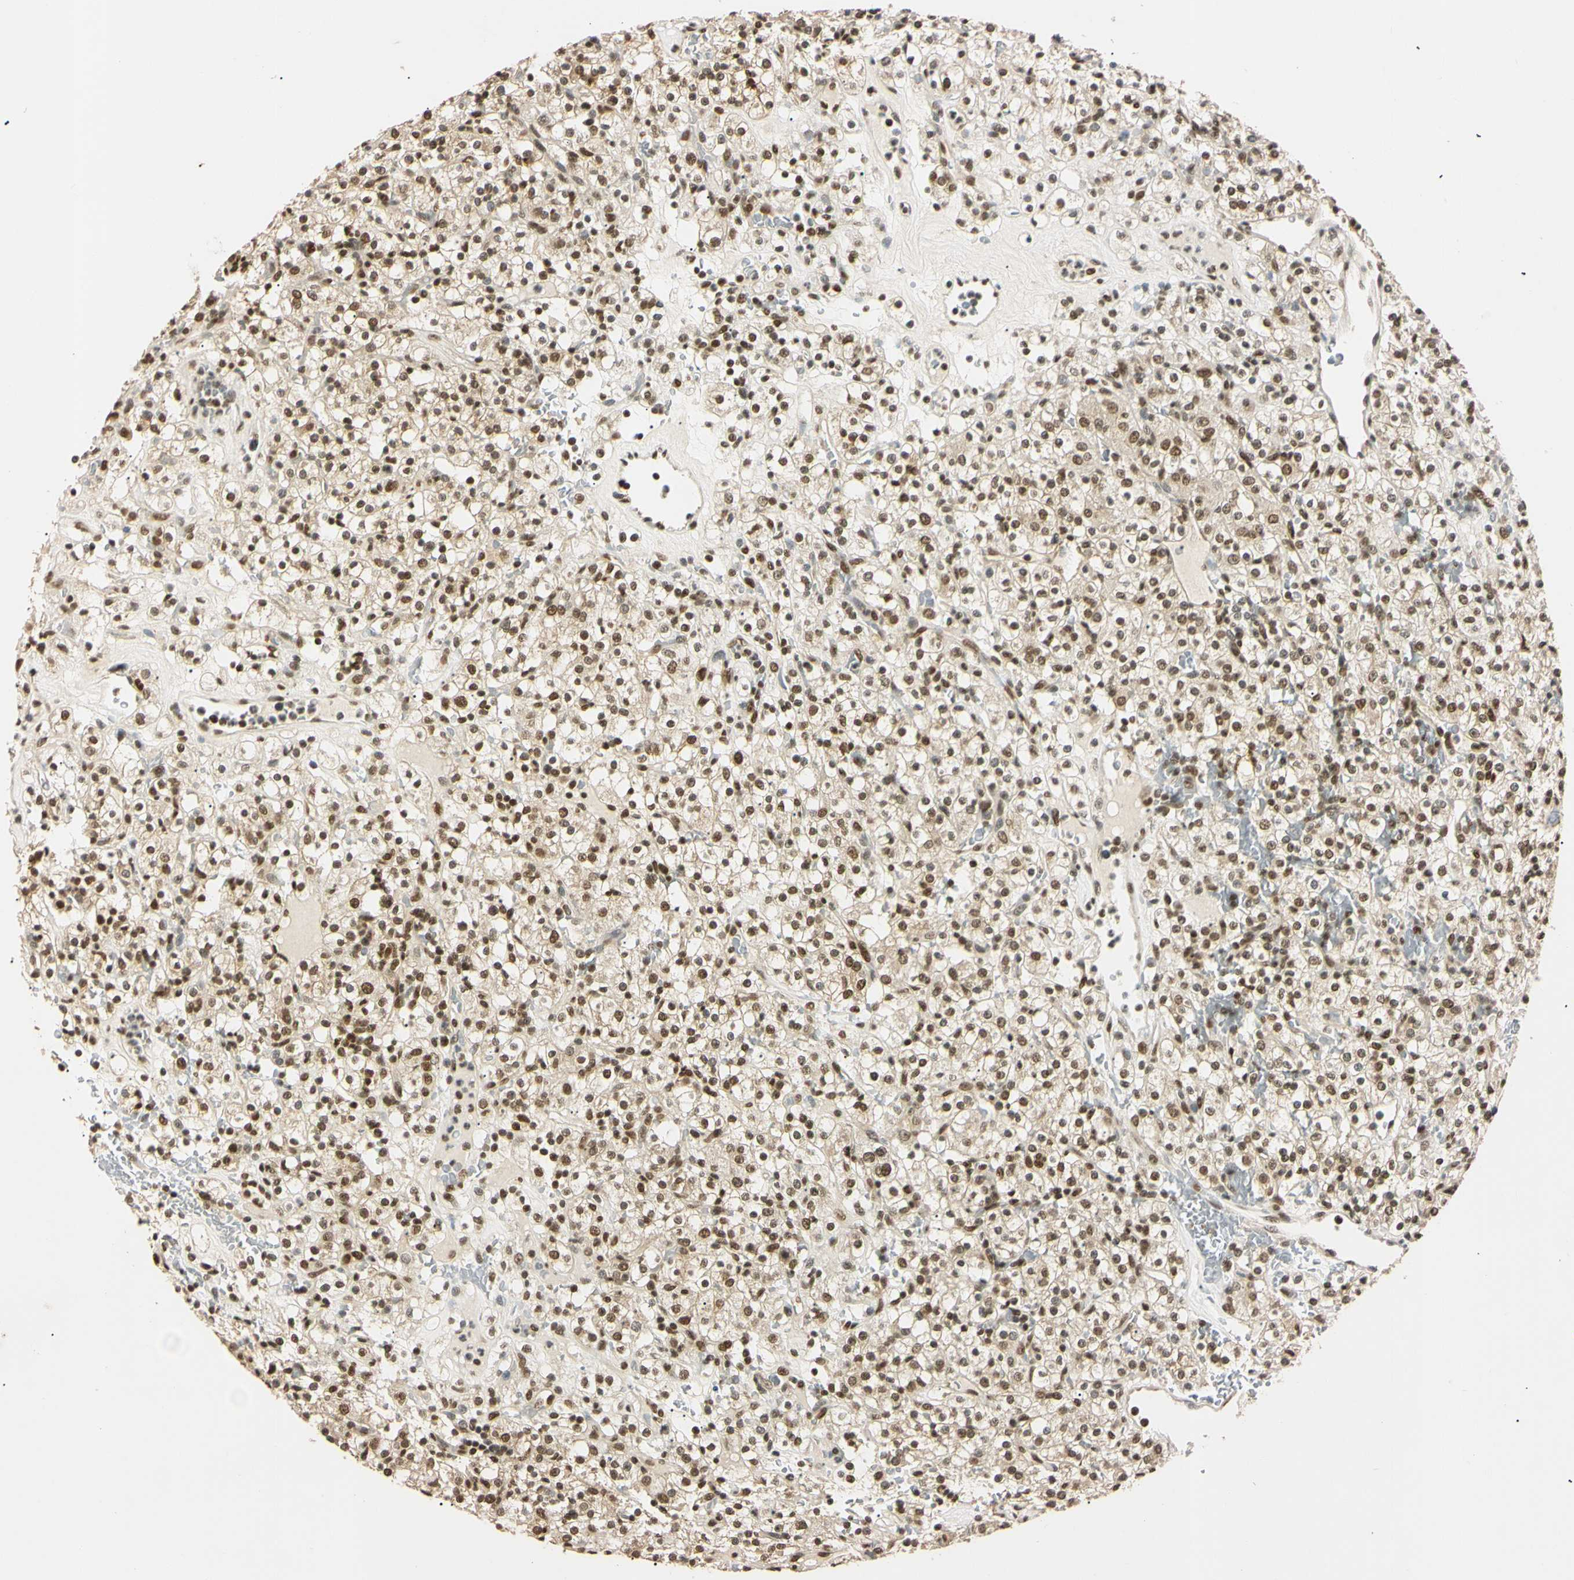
{"staining": {"intensity": "strong", "quantity": ">75%", "location": "nuclear"}, "tissue": "renal cancer", "cell_type": "Tumor cells", "image_type": "cancer", "snomed": [{"axis": "morphology", "description": "Normal tissue, NOS"}, {"axis": "morphology", "description": "Adenocarcinoma, NOS"}, {"axis": "topography", "description": "Kidney"}], "caption": "High-magnification brightfield microscopy of renal cancer stained with DAB (3,3'-diaminobenzidine) (brown) and counterstained with hematoxylin (blue). tumor cells exhibit strong nuclear expression is seen in about>75% of cells. (brown staining indicates protein expression, while blue staining denotes nuclei).", "gene": "SMARCA5", "patient": {"sex": "female", "age": 72}}